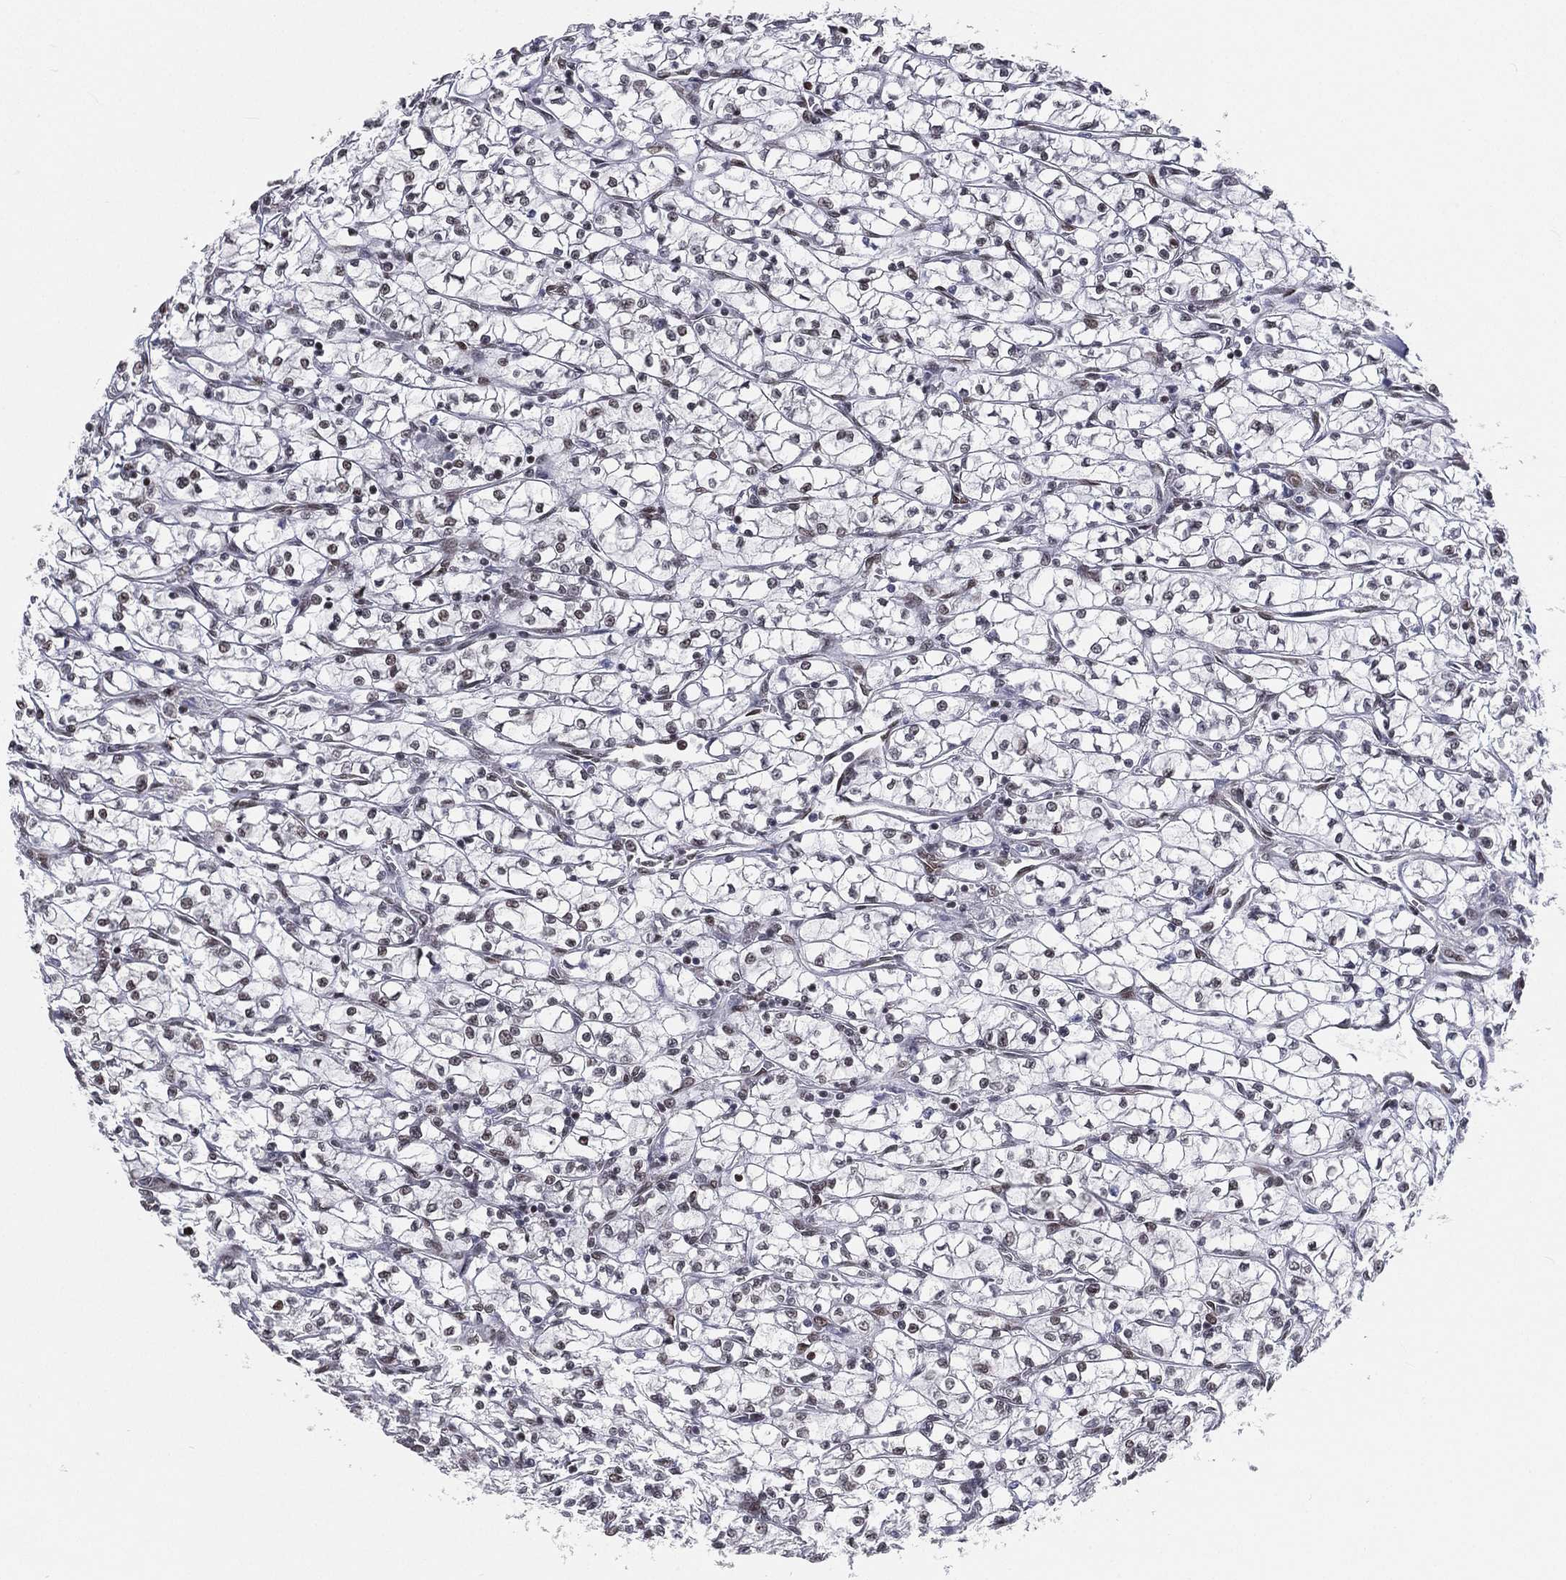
{"staining": {"intensity": "weak", "quantity": "25%-75%", "location": "nuclear"}, "tissue": "renal cancer", "cell_type": "Tumor cells", "image_type": "cancer", "snomed": [{"axis": "morphology", "description": "Adenocarcinoma, NOS"}, {"axis": "topography", "description": "Kidney"}], "caption": "Renal adenocarcinoma stained with a protein marker reveals weak staining in tumor cells.", "gene": "FUBP3", "patient": {"sex": "female", "age": 64}}